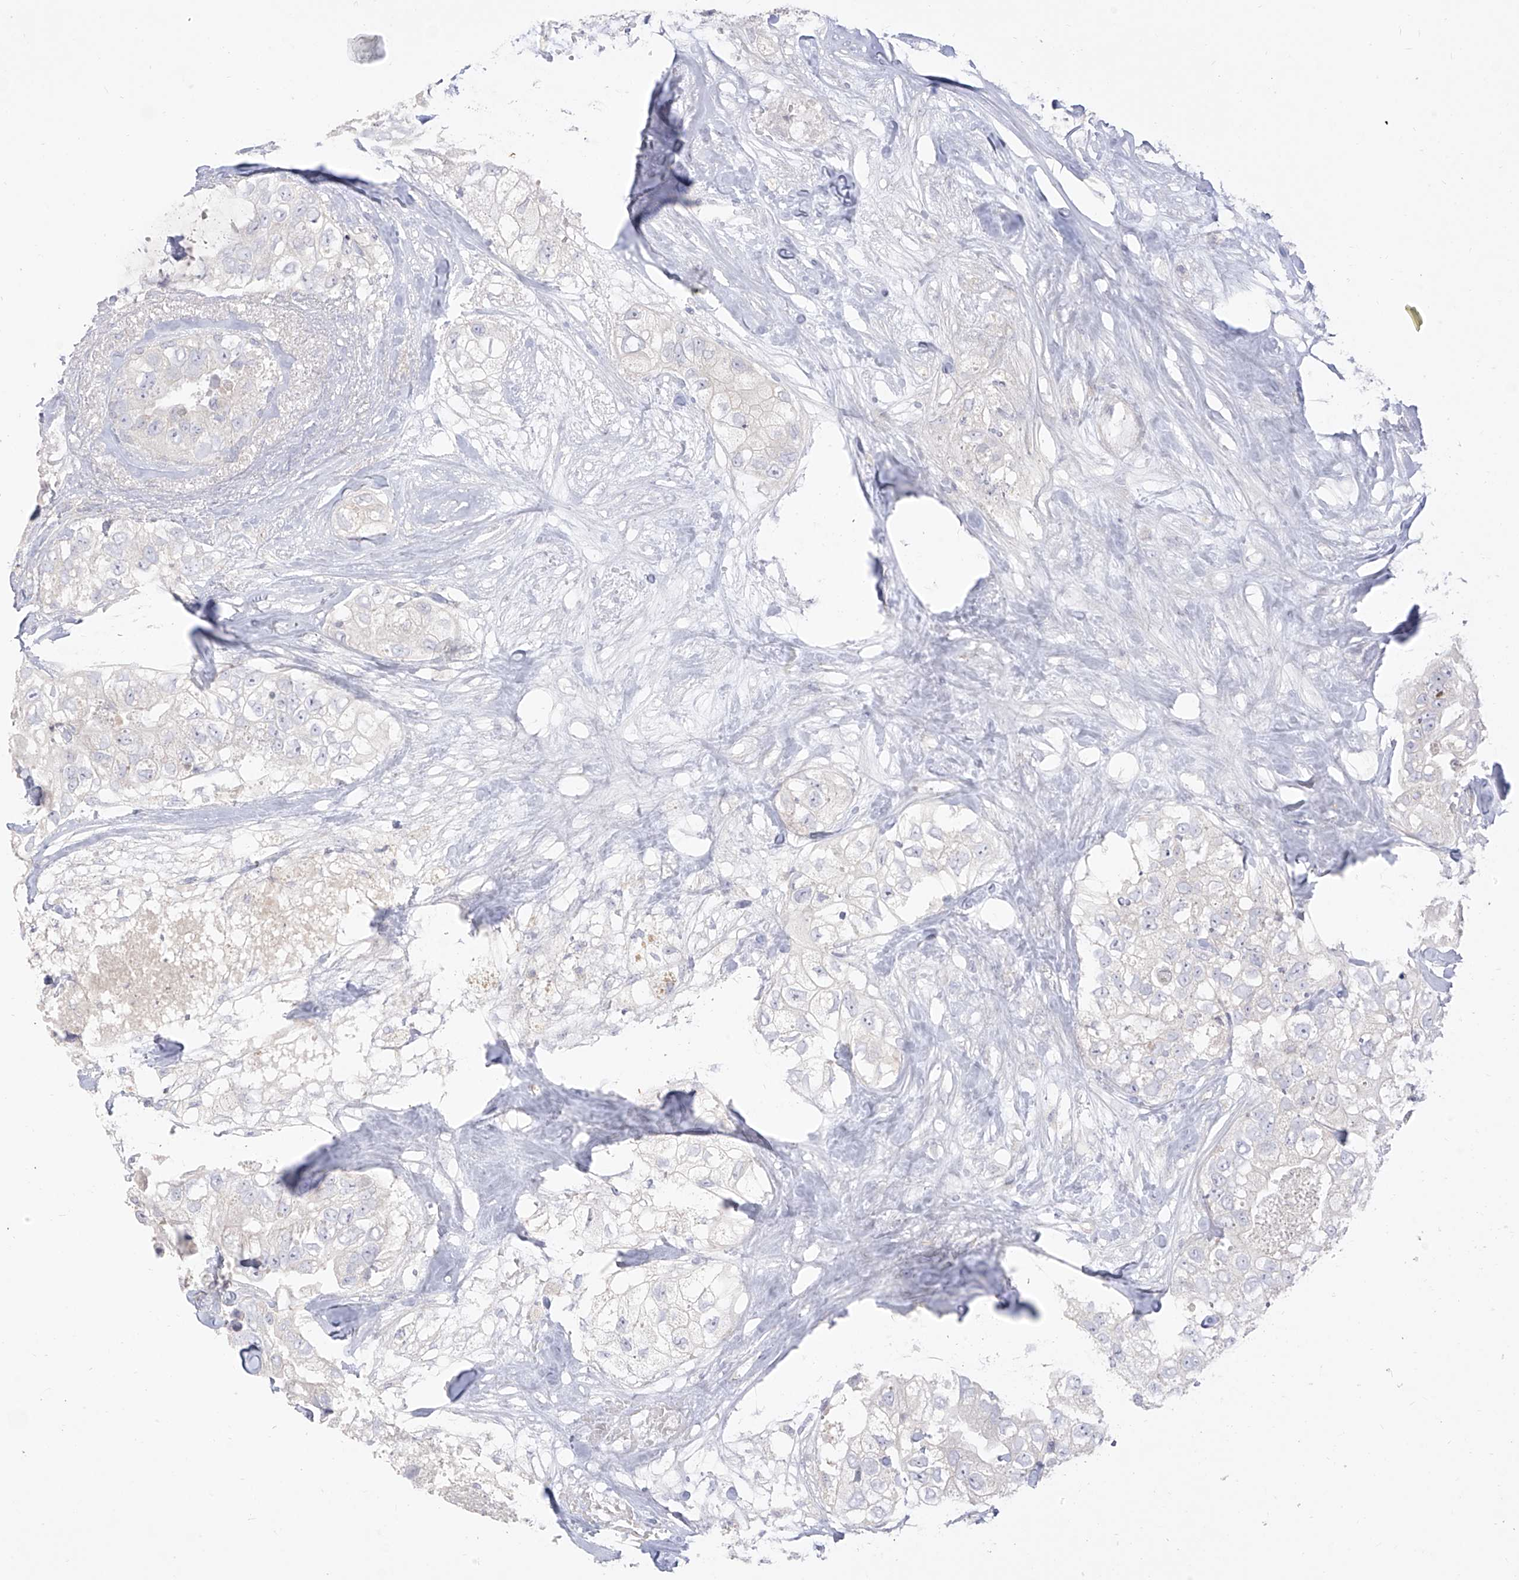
{"staining": {"intensity": "negative", "quantity": "none", "location": "none"}, "tissue": "breast cancer", "cell_type": "Tumor cells", "image_type": "cancer", "snomed": [{"axis": "morphology", "description": "Duct carcinoma"}, {"axis": "topography", "description": "Breast"}], "caption": "Breast infiltrating ductal carcinoma was stained to show a protein in brown. There is no significant expression in tumor cells. The staining is performed using DAB (3,3'-diaminobenzidine) brown chromogen with nuclei counter-stained in using hematoxylin.", "gene": "ARHGEF40", "patient": {"sex": "female", "age": 62}}